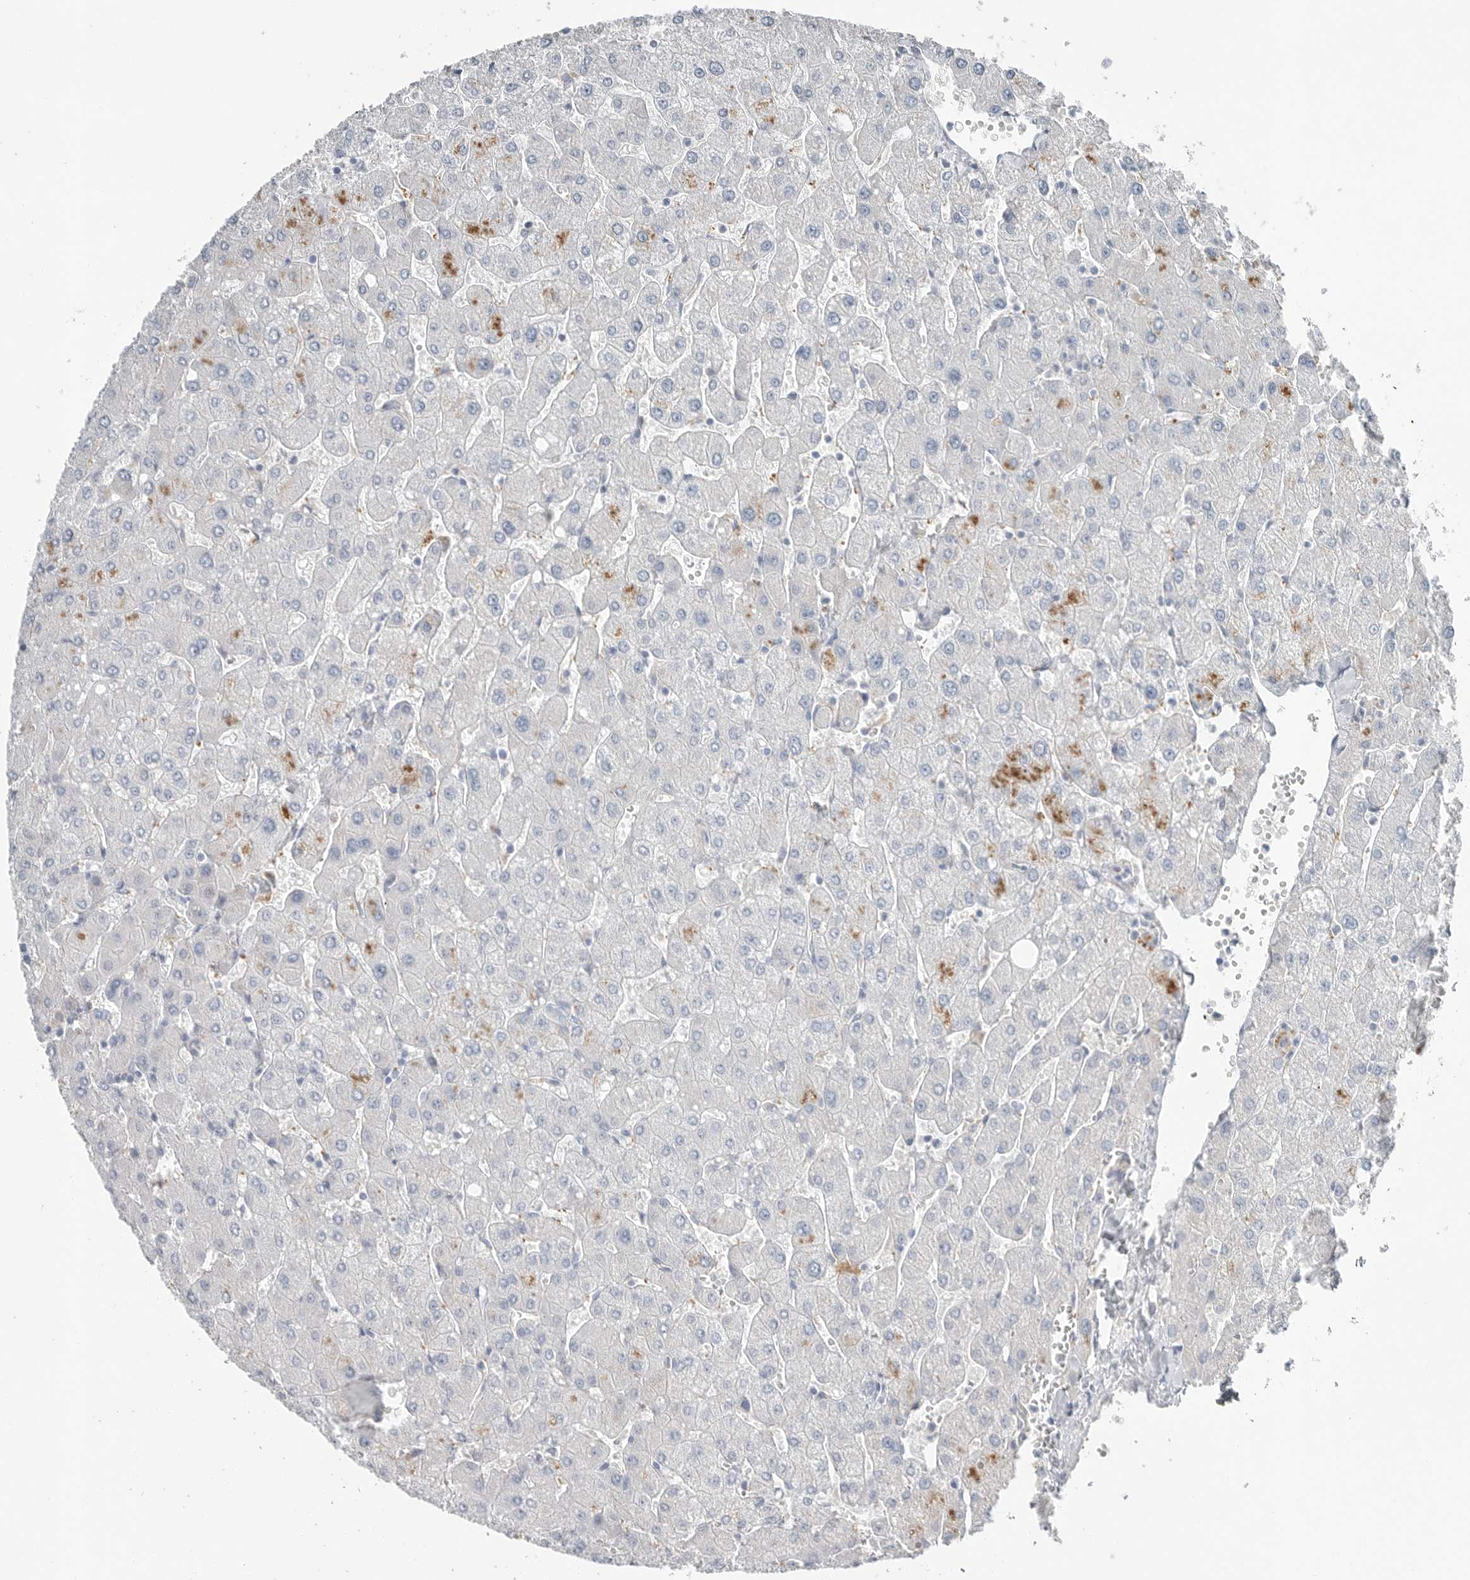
{"staining": {"intensity": "negative", "quantity": "none", "location": "none"}, "tissue": "liver", "cell_type": "Cholangiocytes", "image_type": "normal", "snomed": [{"axis": "morphology", "description": "Normal tissue, NOS"}, {"axis": "topography", "description": "Liver"}], "caption": "Human liver stained for a protein using IHC reveals no expression in cholangiocytes.", "gene": "SERPINB7", "patient": {"sex": "male", "age": 55}}